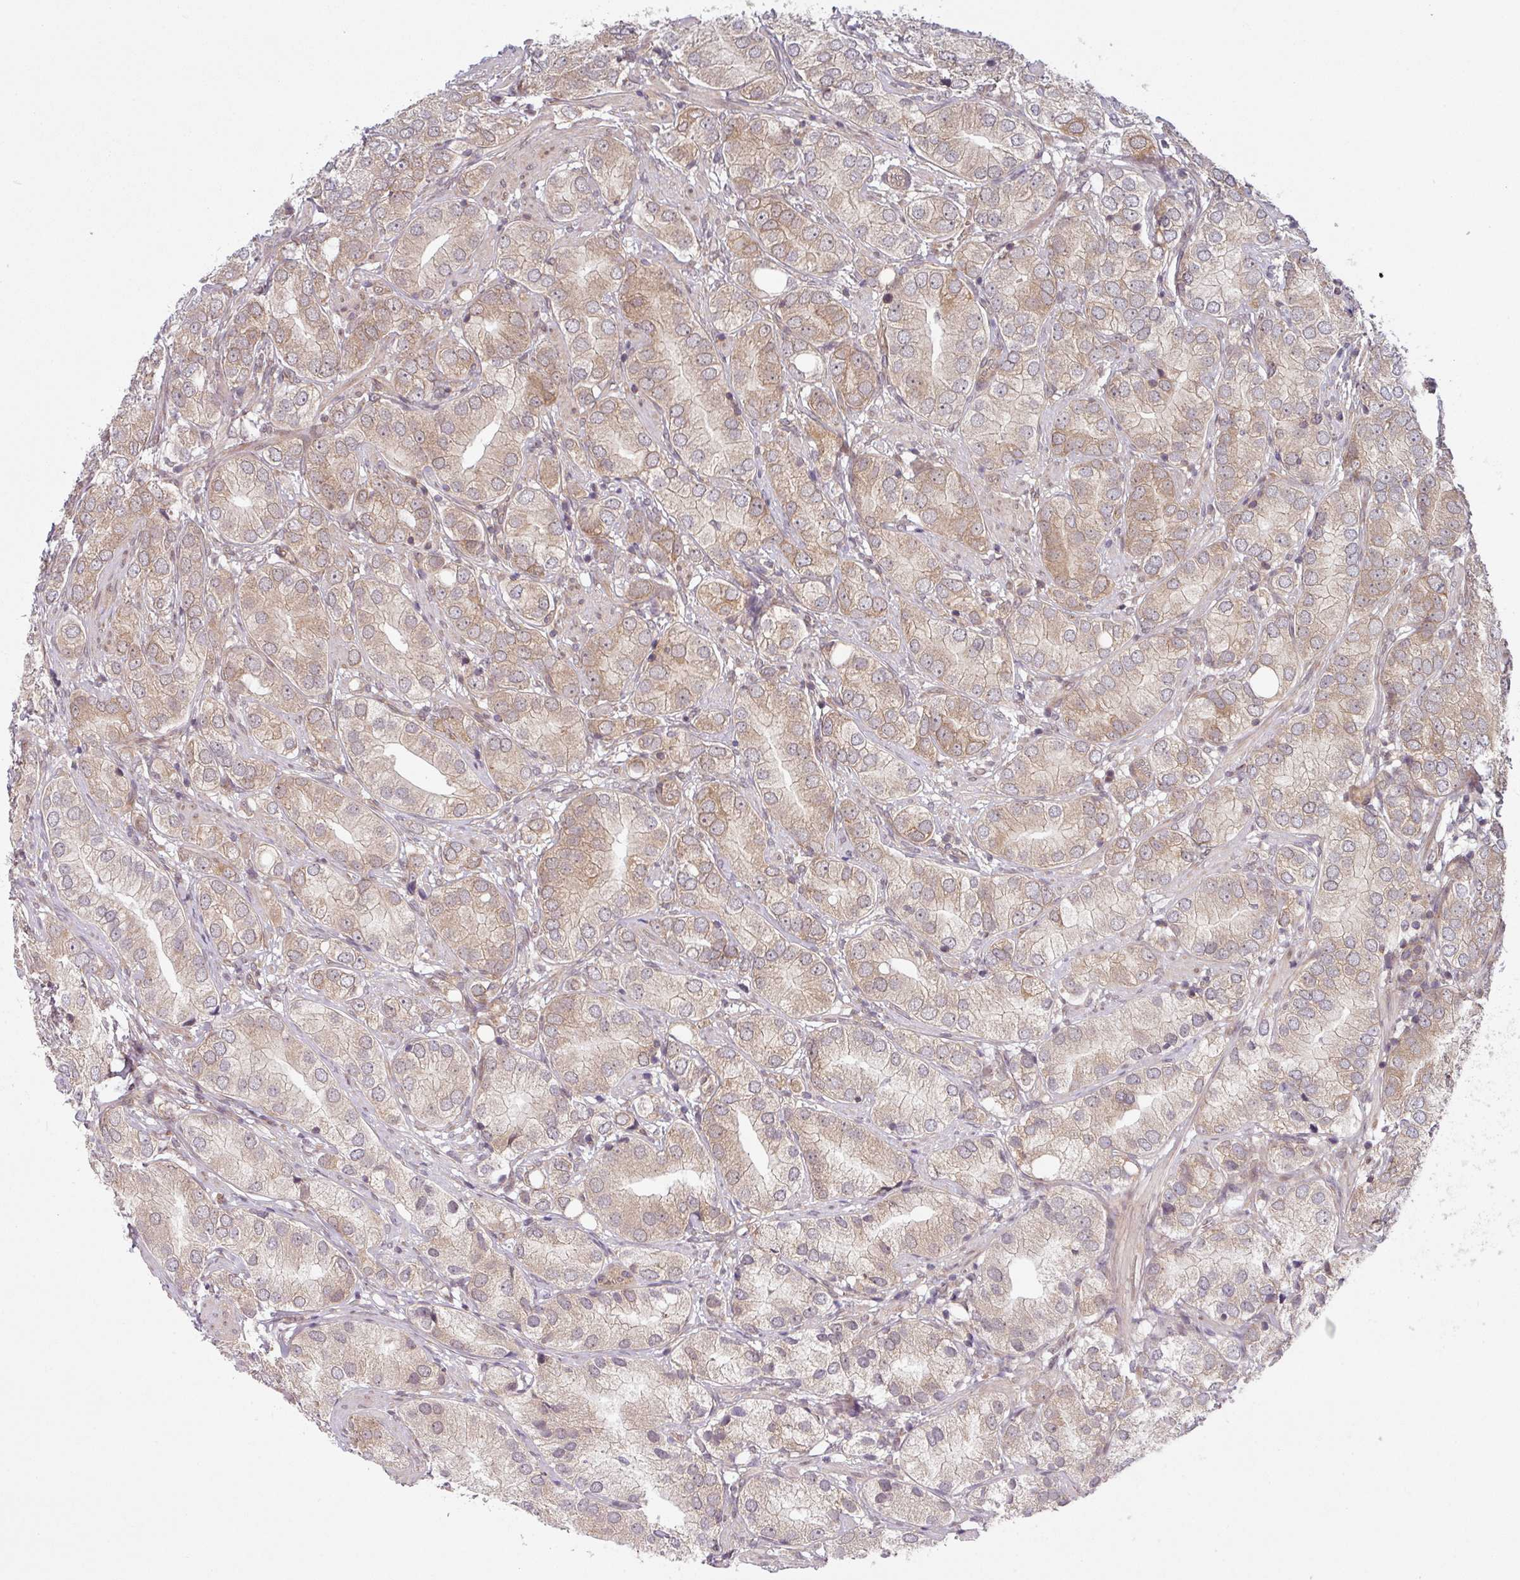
{"staining": {"intensity": "weak", "quantity": "25%-75%", "location": "cytoplasmic/membranous,nuclear"}, "tissue": "prostate cancer", "cell_type": "Tumor cells", "image_type": "cancer", "snomed": [{"axis": "morphology", "description": "Adenocarcinoma, High grade"}, {"axis": "topography", "description": "Prostate"}], "caption": "About 25%-75% of tumor cells in human prostate cancer display weak cytoplasmic/membranous and nuclear protein positivity as visualized by brown immunohistochemical staining.", "gene": "CAMLG", "patient": {"sex": "male", "age": 82}}